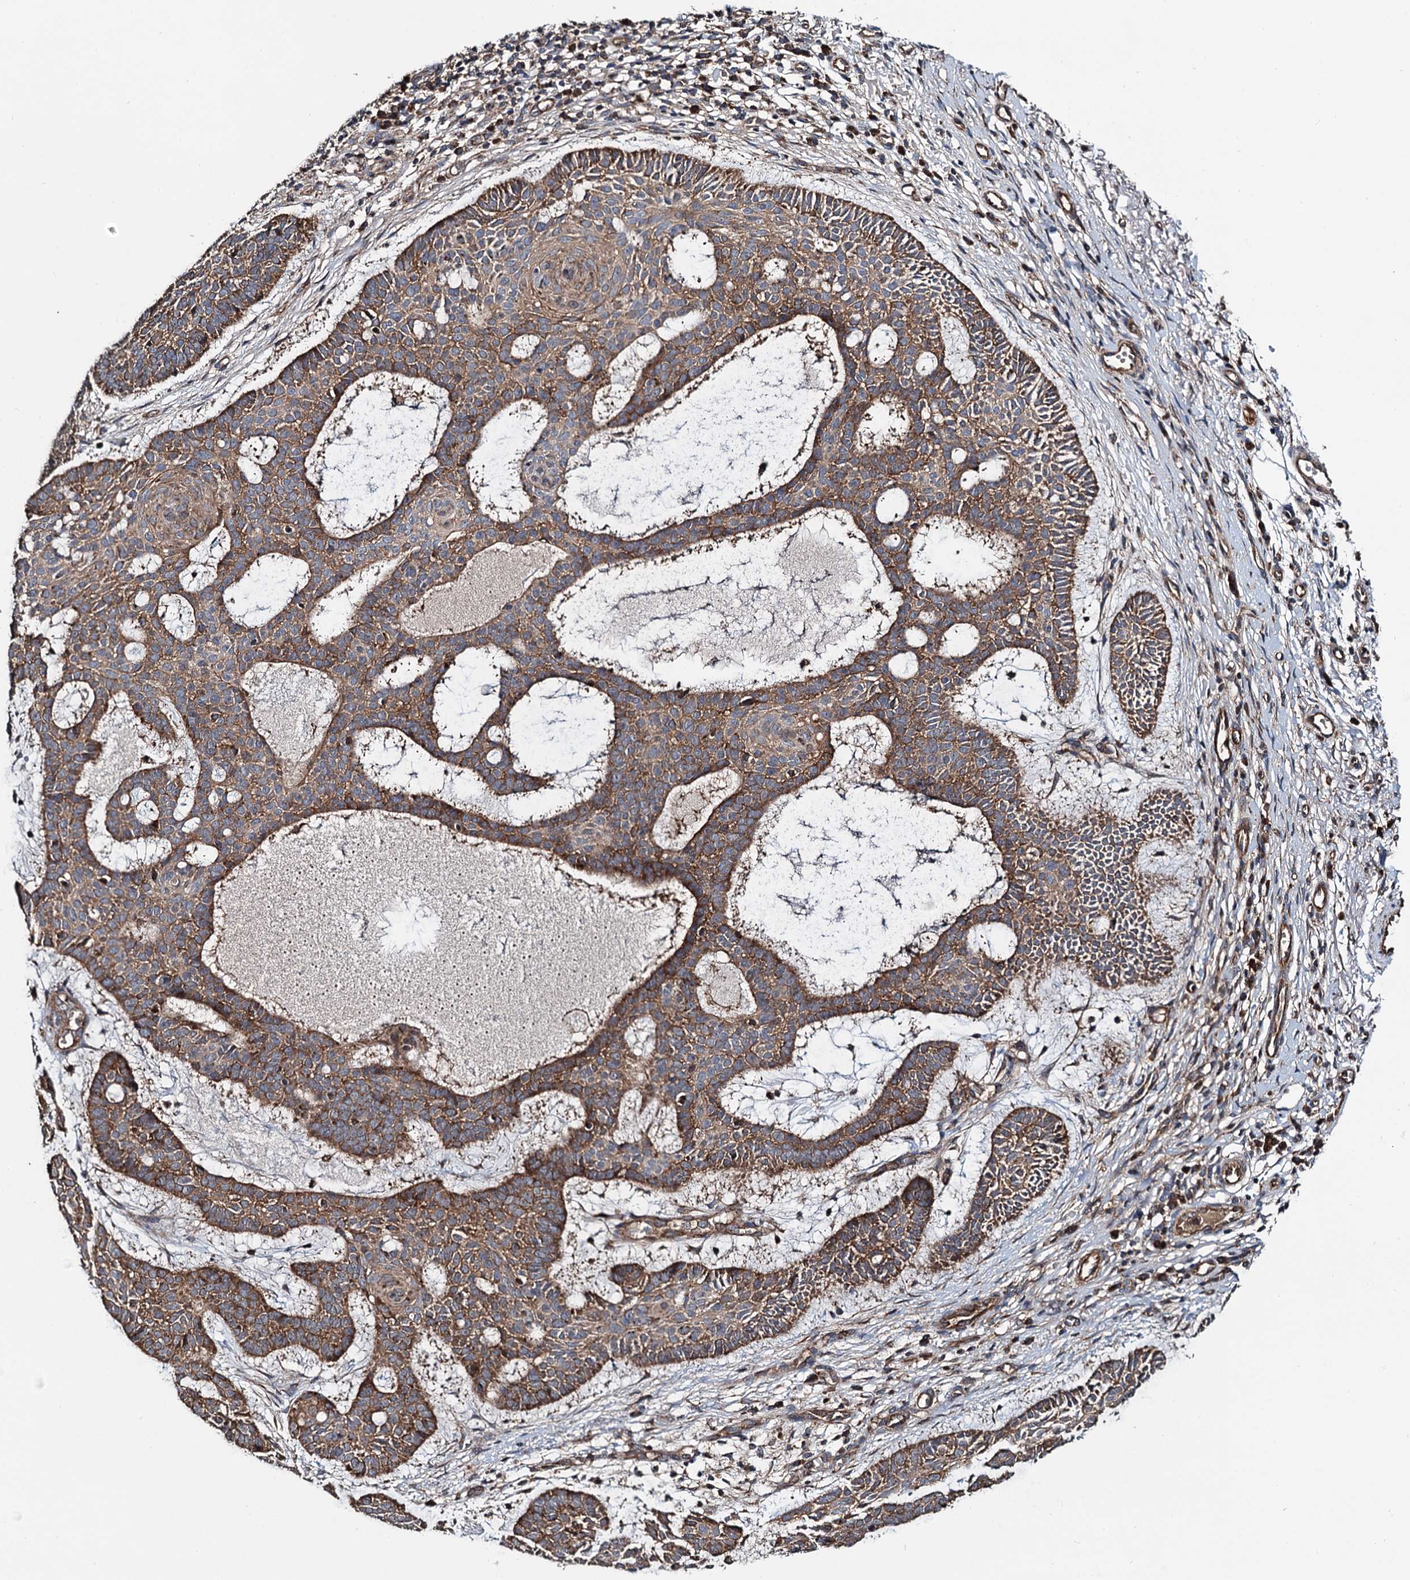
{"staining": {"intensity": "strong", "quantity": ">75%", "location": "cytoplasmic/membranous"}, "tissue": "skin cancer", "cell_type": "Tumor cells", "image_type": "cancer", "snomed": [{"axis": "morphology", "description": "Basal cell carcinoma"}, {"axis": "topography", "description": "Skin"}], "caption": "Skin basal cell carcinoma was stained to show a protein in brown. There is high levels of strong cytoplasmic/membranous staining in about >75% of tumor cells.", "gene": "NEK1", "patient": {"sex": "male", "age": 85}}